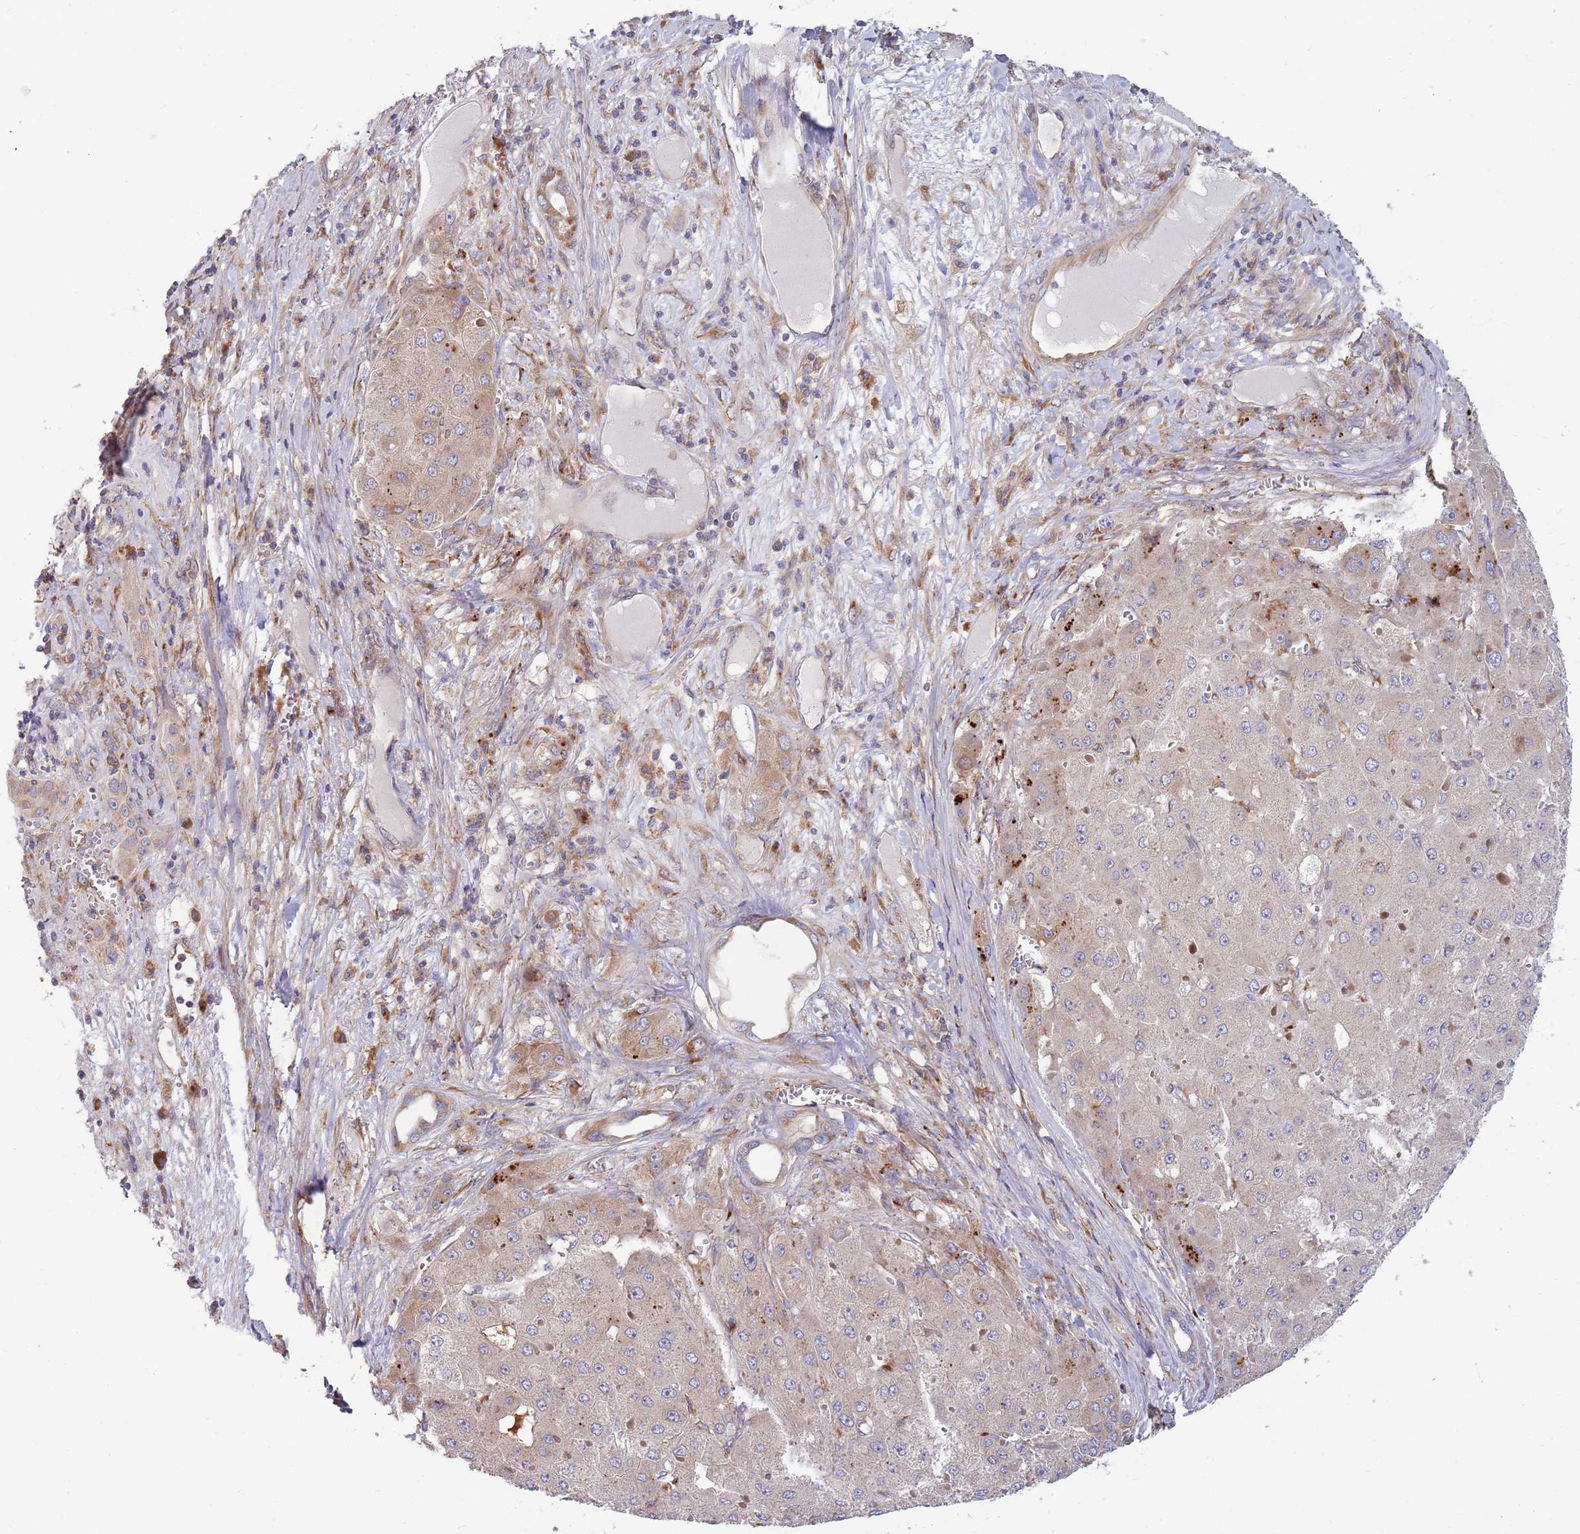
{"staining": {"intensity": "weak", "quantity": "25%-75%", "location": "cytoplasmic/membranous"}, "tissue": "liver cancer", "cell_type": "Tumor cells", "image_type": "cancer", "snomed": [{"axis": "morphology", "description": "Carcinoma, Hepatocellular, NOS"}, {"axis": "topography", "description": "Liver"}], "caption": "This image displays immunohistochemistry (IHC) staining of liver cancer (hepatocellular carcinoma), with low weak cytoplasmic/membranous expression in about 25%-75% of tumor cells.", "gene": "ARMCX6", "patient": {"sex": "female", "age": 73}}